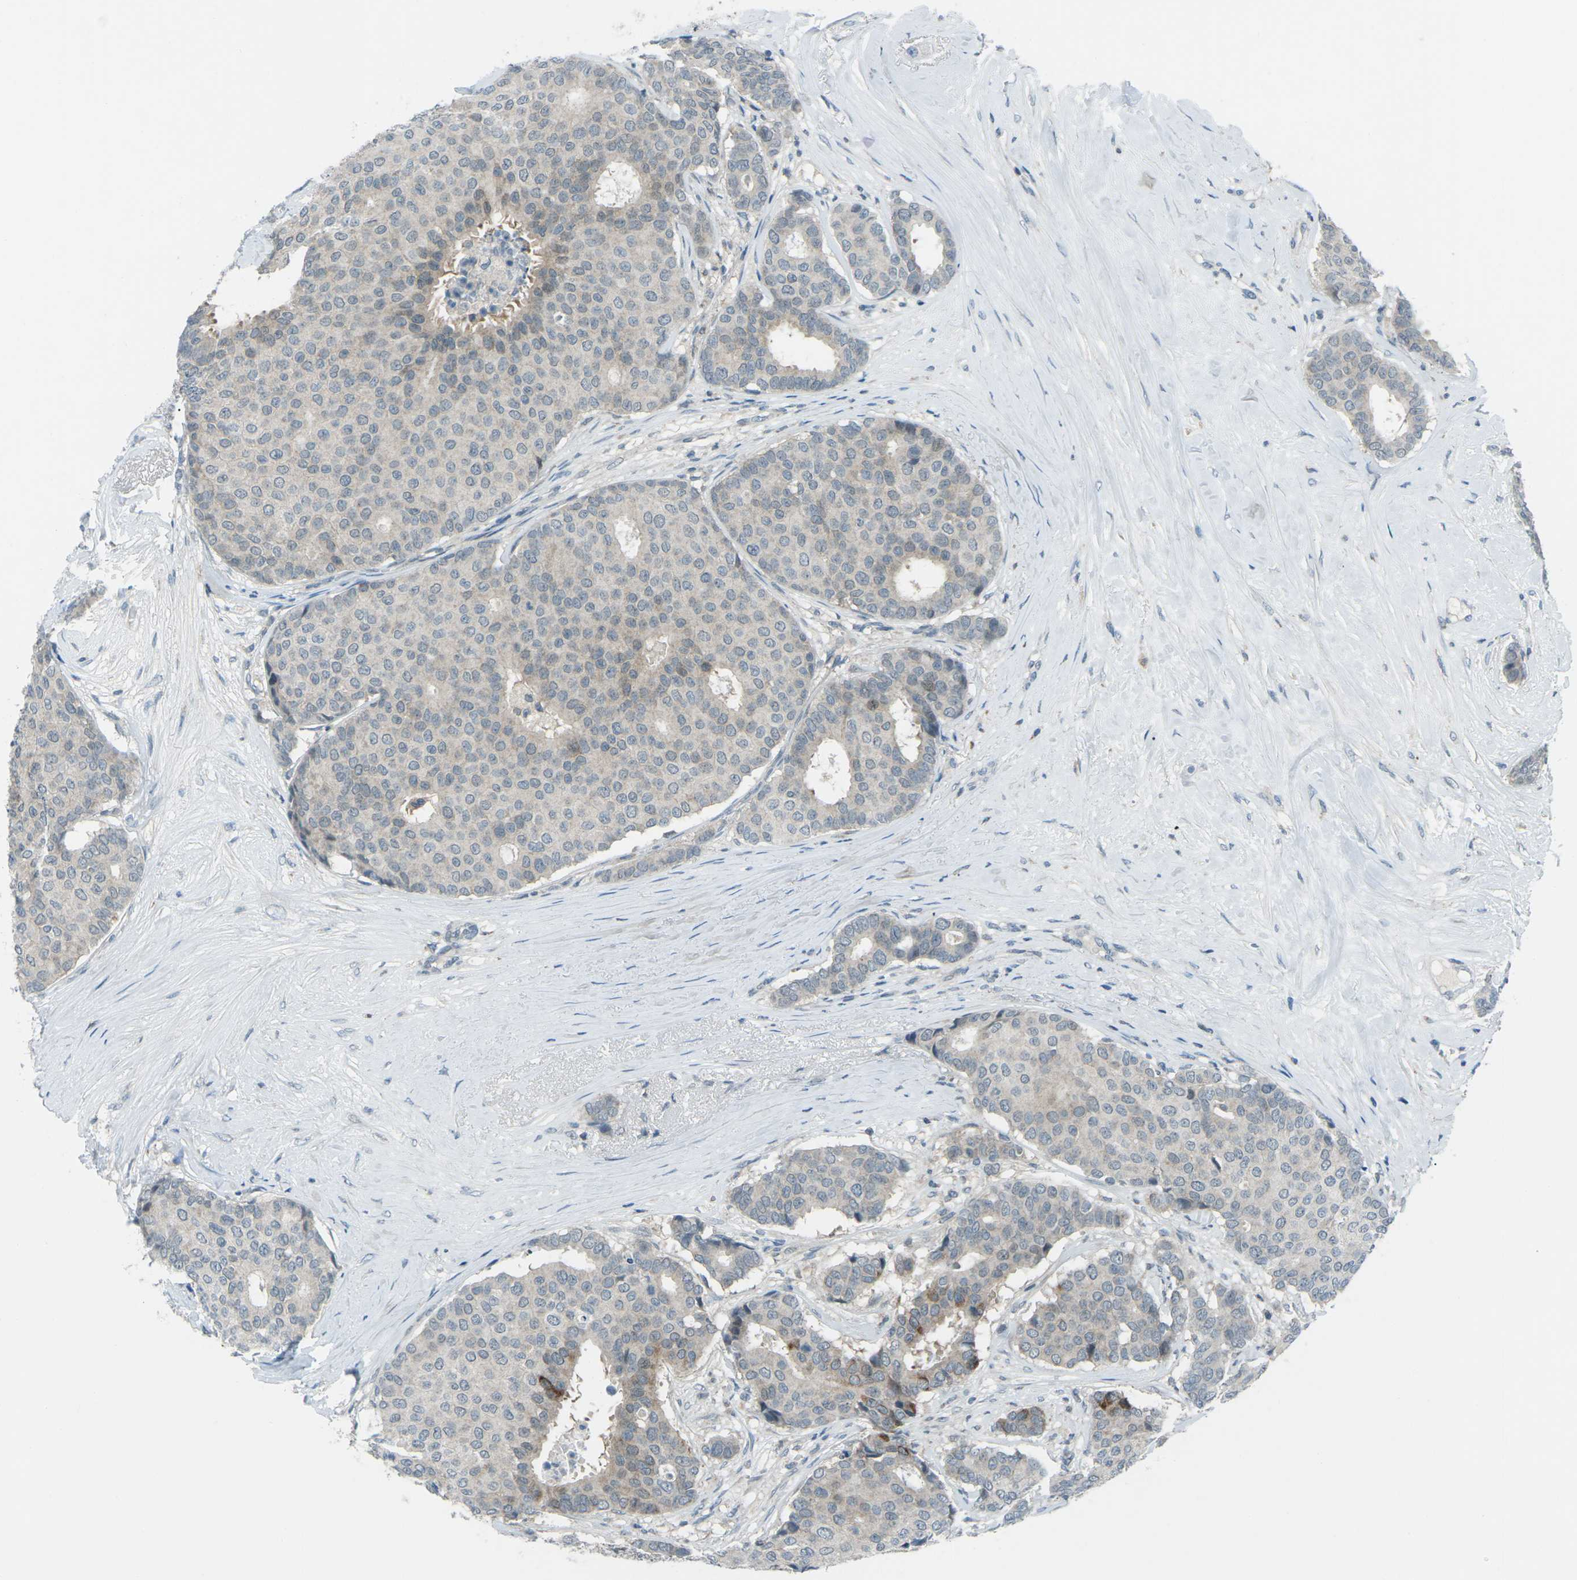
{"staining": {"intensity": "negative", "quantity": "none", "location": "none"}, "tissue": "breast cancer", "cell_type": "Tumor cells", "image_type": "cancer", "snomed": [{"axis": "morphology", "description": "Duct carcinoma"}, {"axis": "topography", "description": "Breast"}], "caption": "Tumor cells show no significant staining in breast invasive ductal carcinoma.", "gene": "PRKCA", "patient": {"sex": "female", "age": 75}}